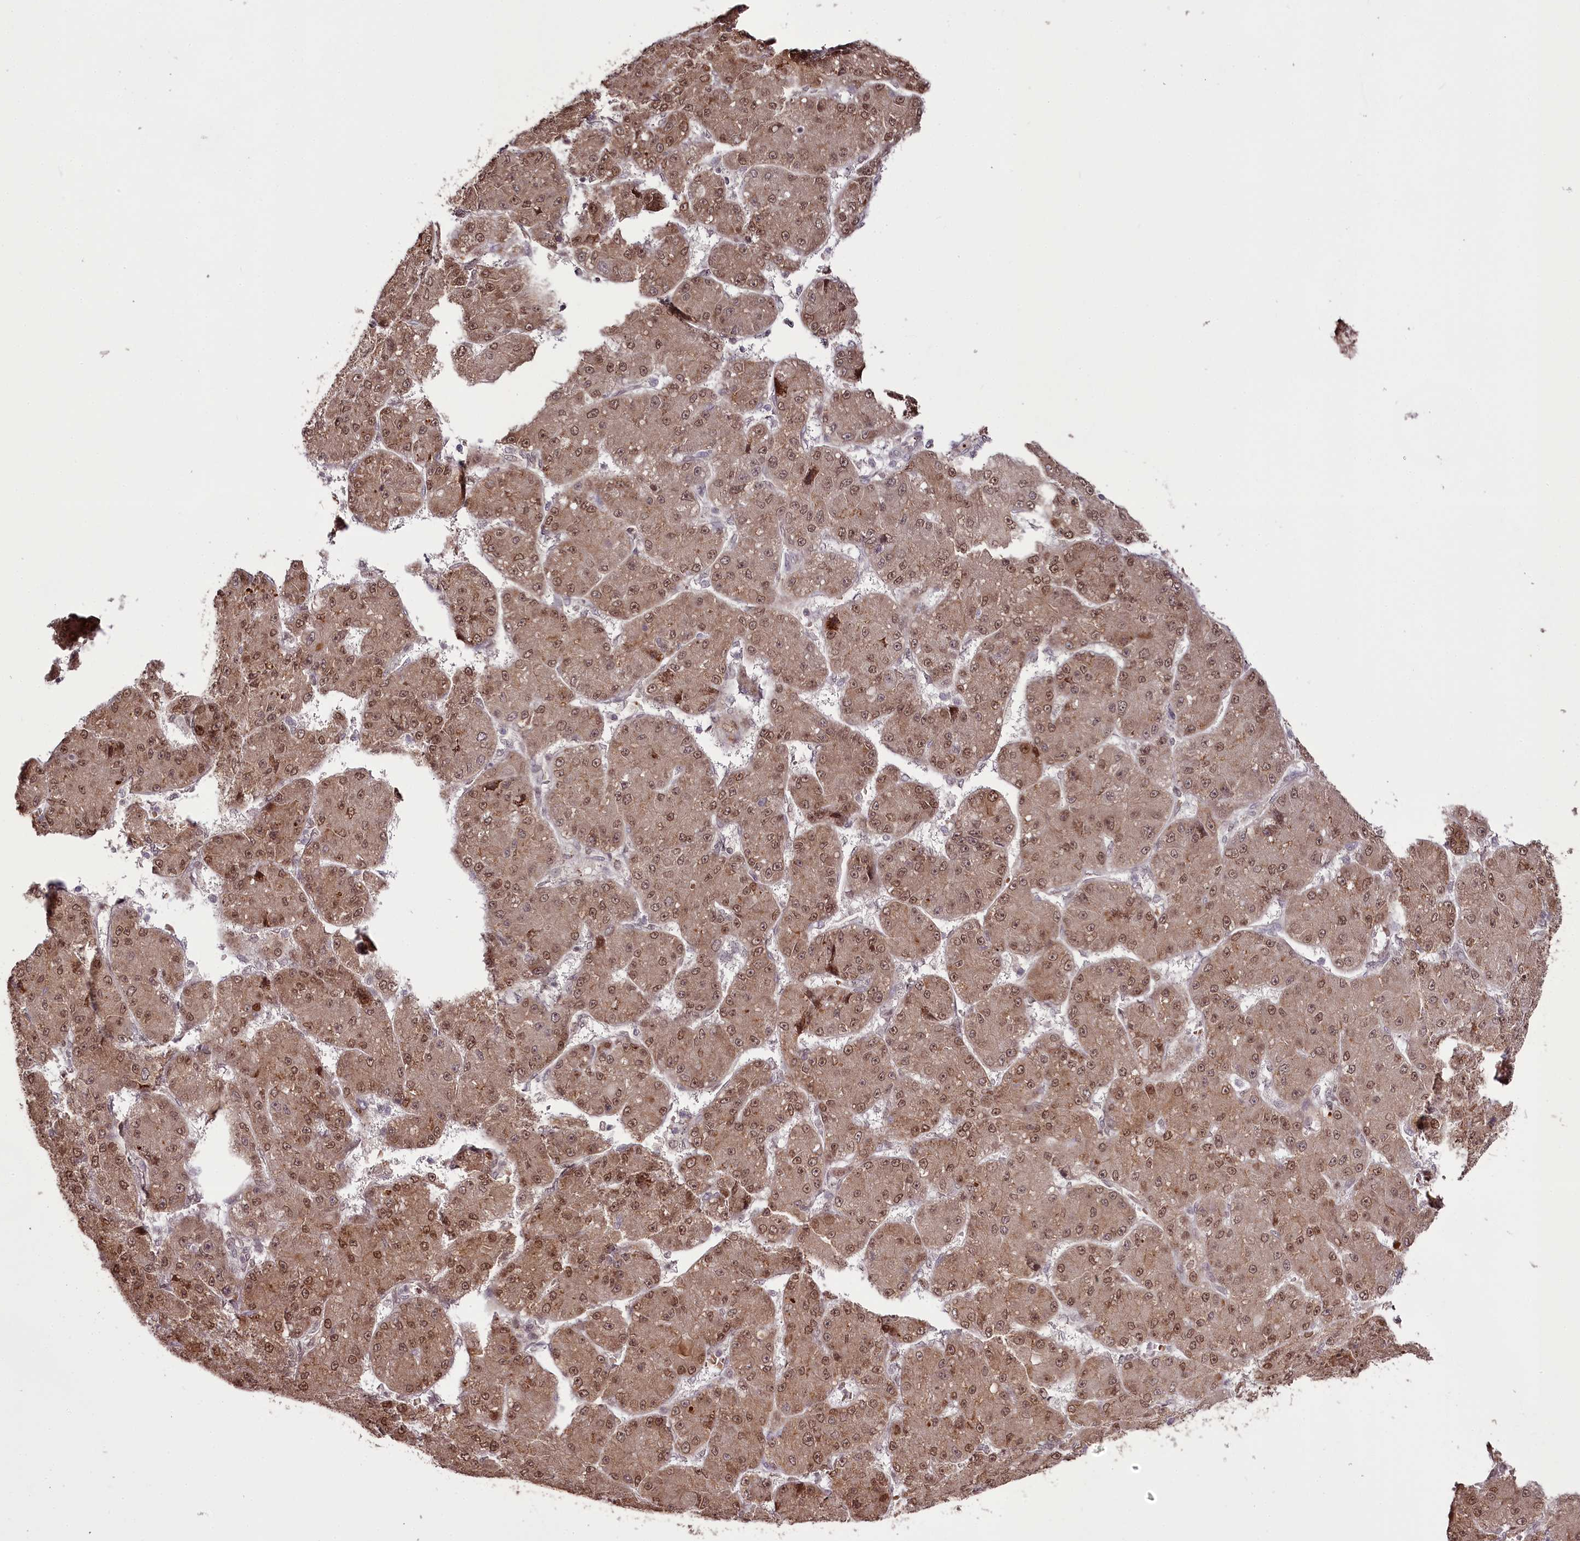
{"staining": {"intensity": "moderate", "quantity": ">75%", "location": "cytoplasmic/membranous,nuclear"}, "tissue": "liver cancer", "cell_type": "Tumor cells", "image_type": "cancer", "snomed": [{"axis": "morphology", "description": "Carcinoma, Hepatocellular, NOS"}, {"axis": "topography", "description": "Liver"}], "caption": "Brown immunohistochemical staining in human liver cancer exhibits moderate cytoplasmic/membranous and nuclear staining in approximately >75% of tumor cells. (IHC, brightfield microscopy, high magnification).", "gene": "THYN1", "patient": {"sex": "male", "age": 67}}